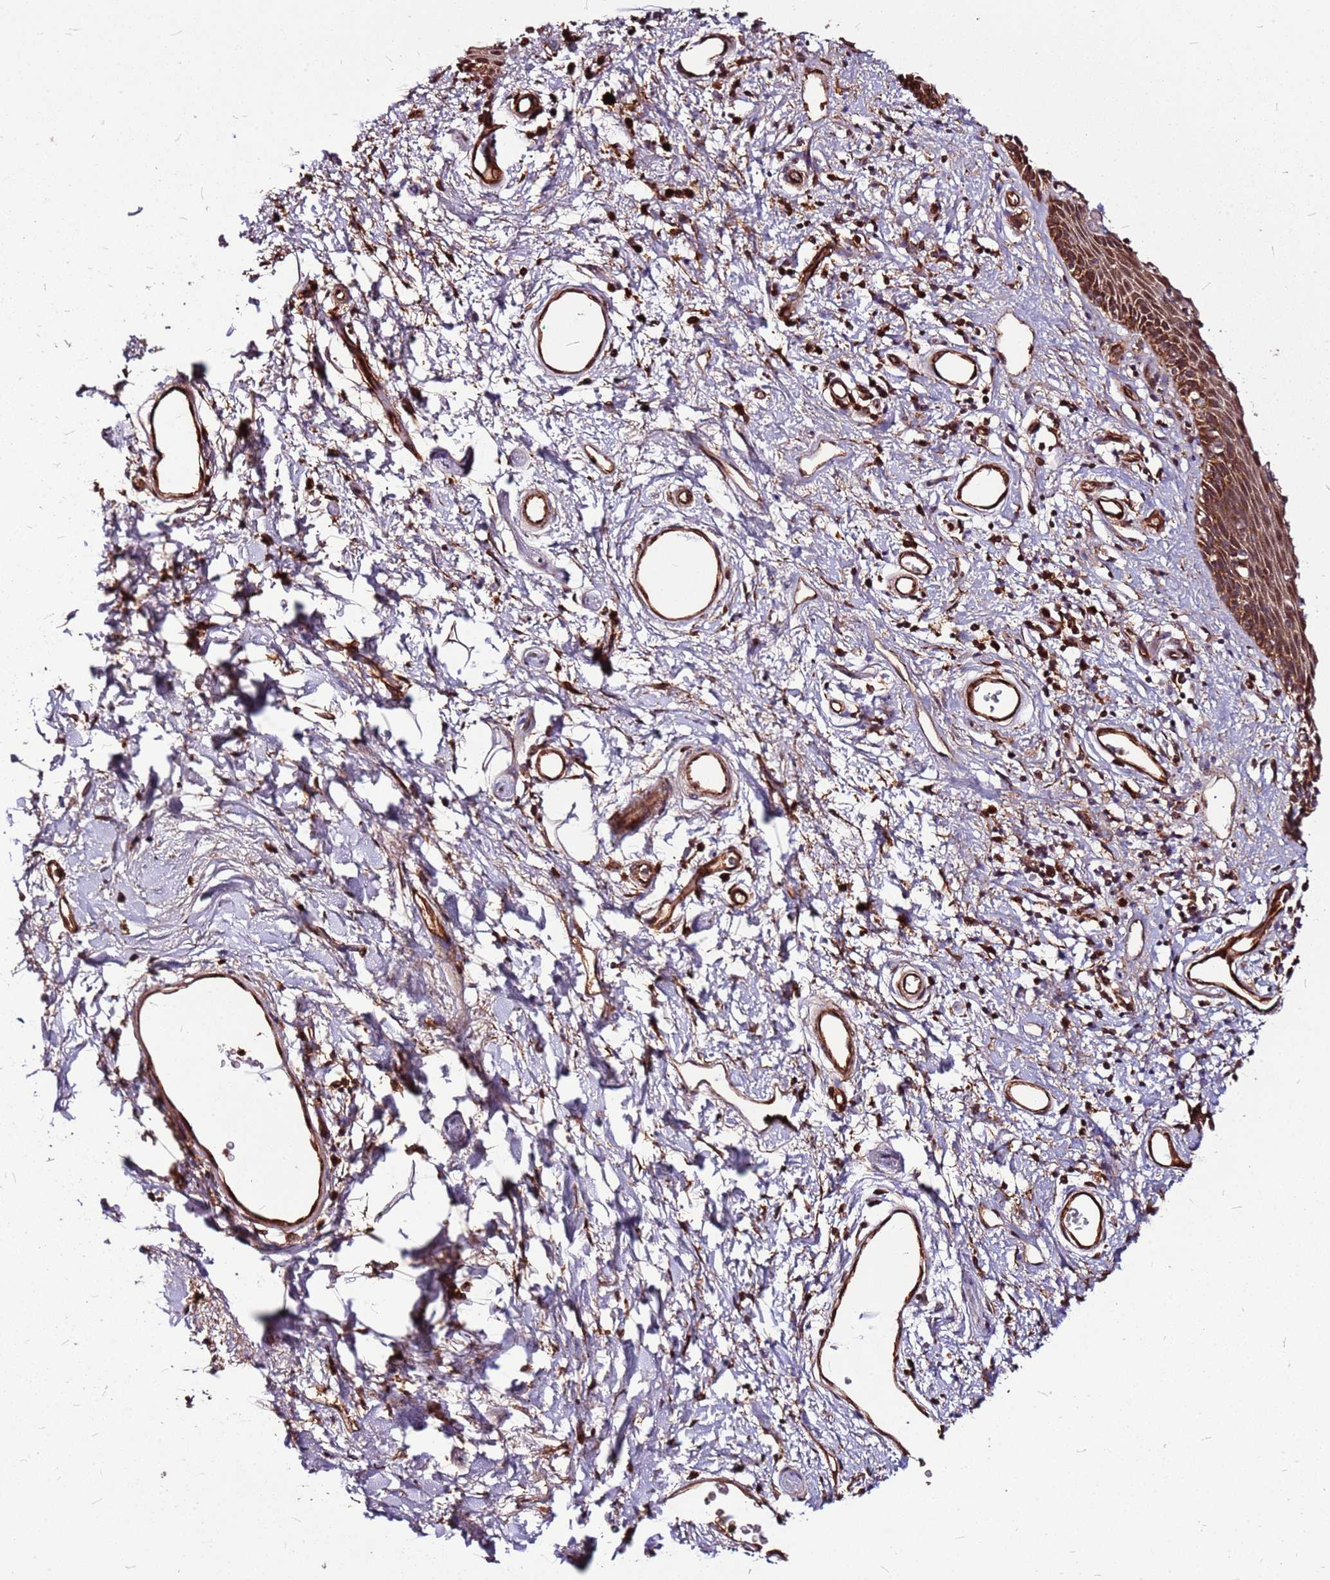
{"staining": {"intensity": "moderate", "quantity": ">75%", "location": "cytoplasmic/membranous"}, "tissue": "skin", "cell_type": "Epidermal cells", "image_type": "normal", "snomed": [{"axis": "morphology", "description": "Normal tissue, NOS"}, {"axis": "topography", "description": "Vulva"}], "caption": "Immunohistochemical staining of unremarkable human skin demonstrates >75% levels of moderate cytoplasmic/membranous protein expression in about >75% of epidermal cells. (IHC, brightfield microscopy, high magnification).", "gene": "LYPLAL1", "patient": {"sex": "female", "age": 66}}